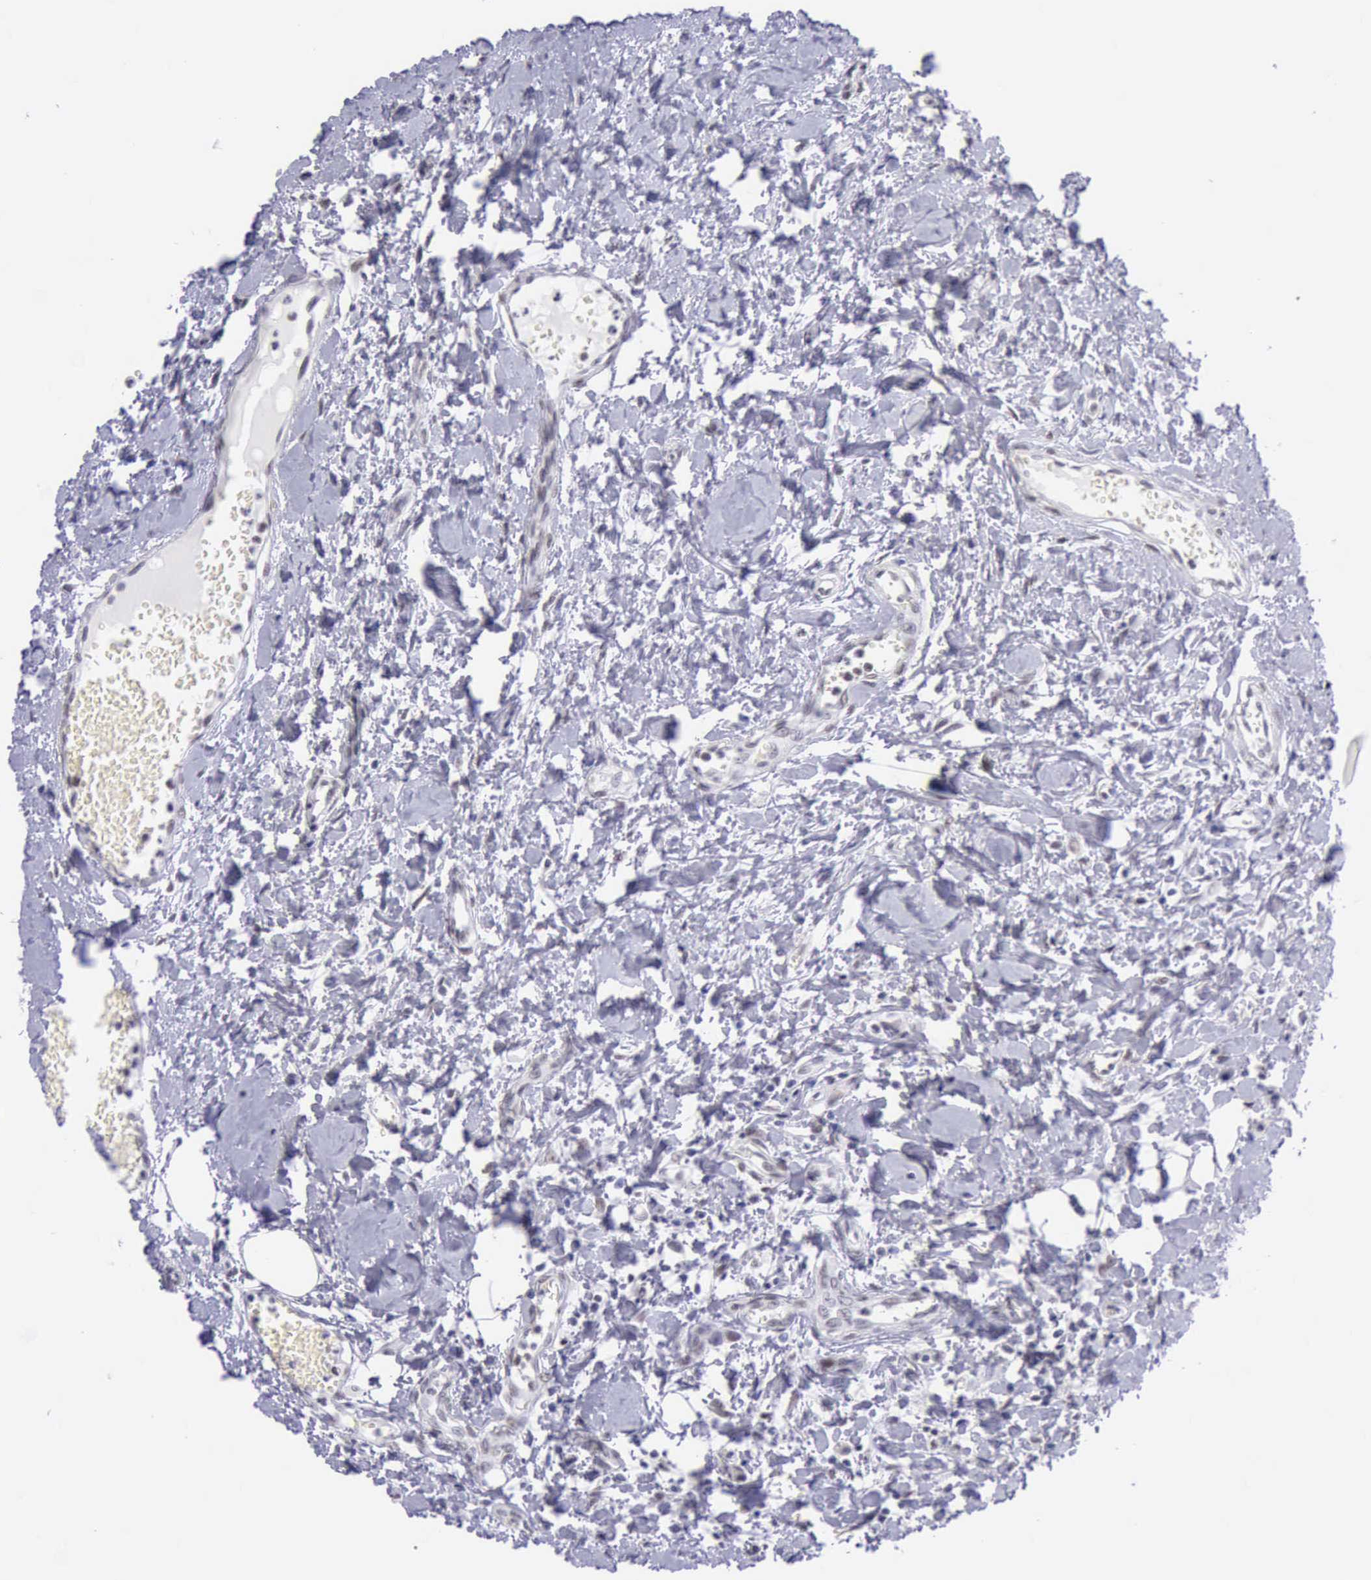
{"staining": {"intensity": "negative", "quantity": "none", "location": "none"}, "tissue": "urothelial cancer", "cell_type": "Tumor cells", "image_type": "cancer", "snomed": [{"axis": "morphology", "description": "Urothelial carcinoma, High grade"}, {"axis": "topography", "description": "Urinary bladder"}], "caption": "A histopathology image of urothelial cancer stained for a protein exhibits no brown staining in tumor cells.", "gene": "EP300", "patient": {"sex": "male", "age": 56}}